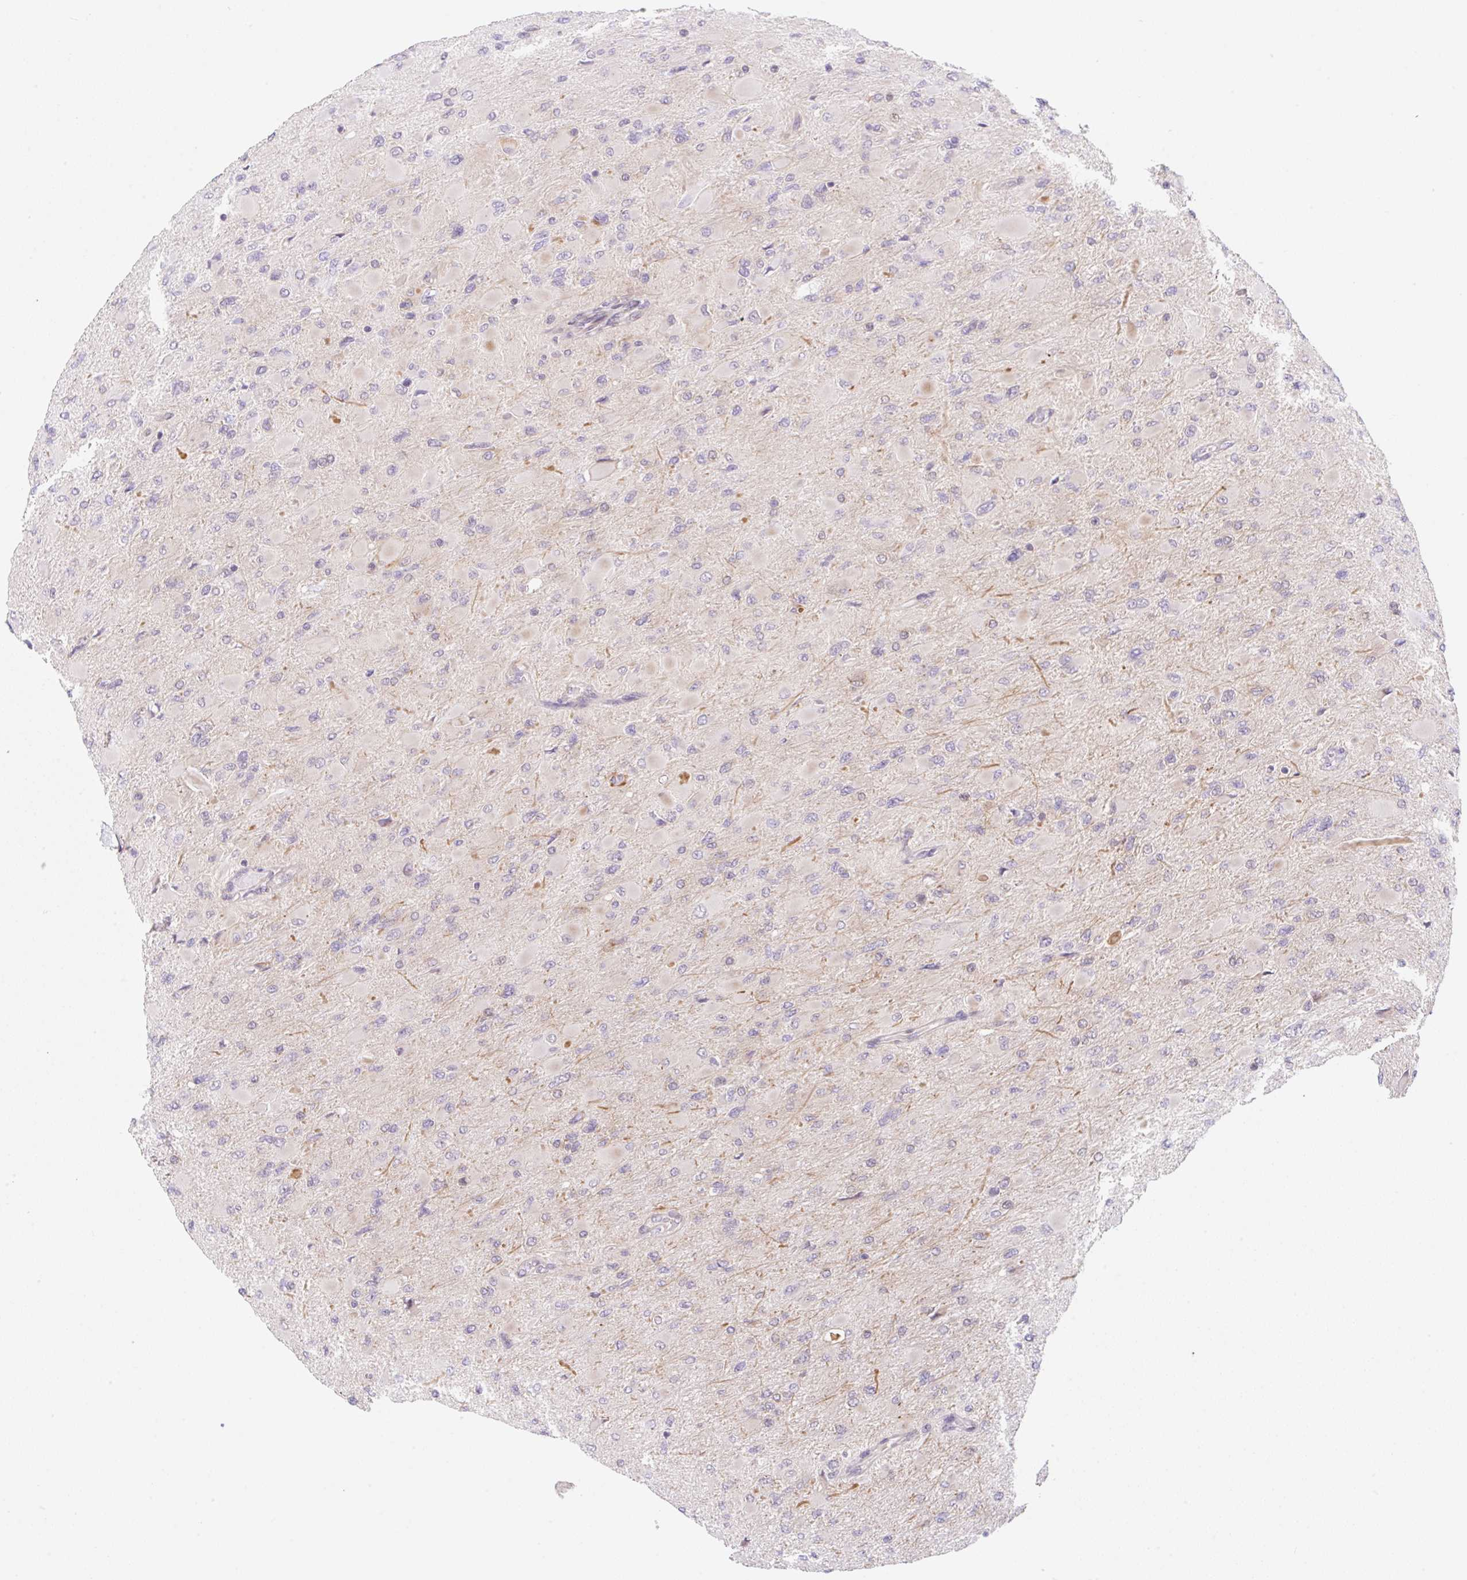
{"staining": {"intensity": "negative", "quantity": "none", "location": "none"}, "tissue": "glioma", "cell_type": "Tumor cells", "image_type": "cancer", "snomed": [{"axis": "morphology", "description": "Glioma, malignant, High grade"}, {"axis": "topography", "description": "Cerebral cortex"}], "caption": "DAB (3,3'-diaminobenzidine) immunohistochemical staining of human malignant high-grade glioma demonstrates no significant positivity in tumor cells.", "gene": "TBPL2", "patient": {"sex": "female", "age": 36}}